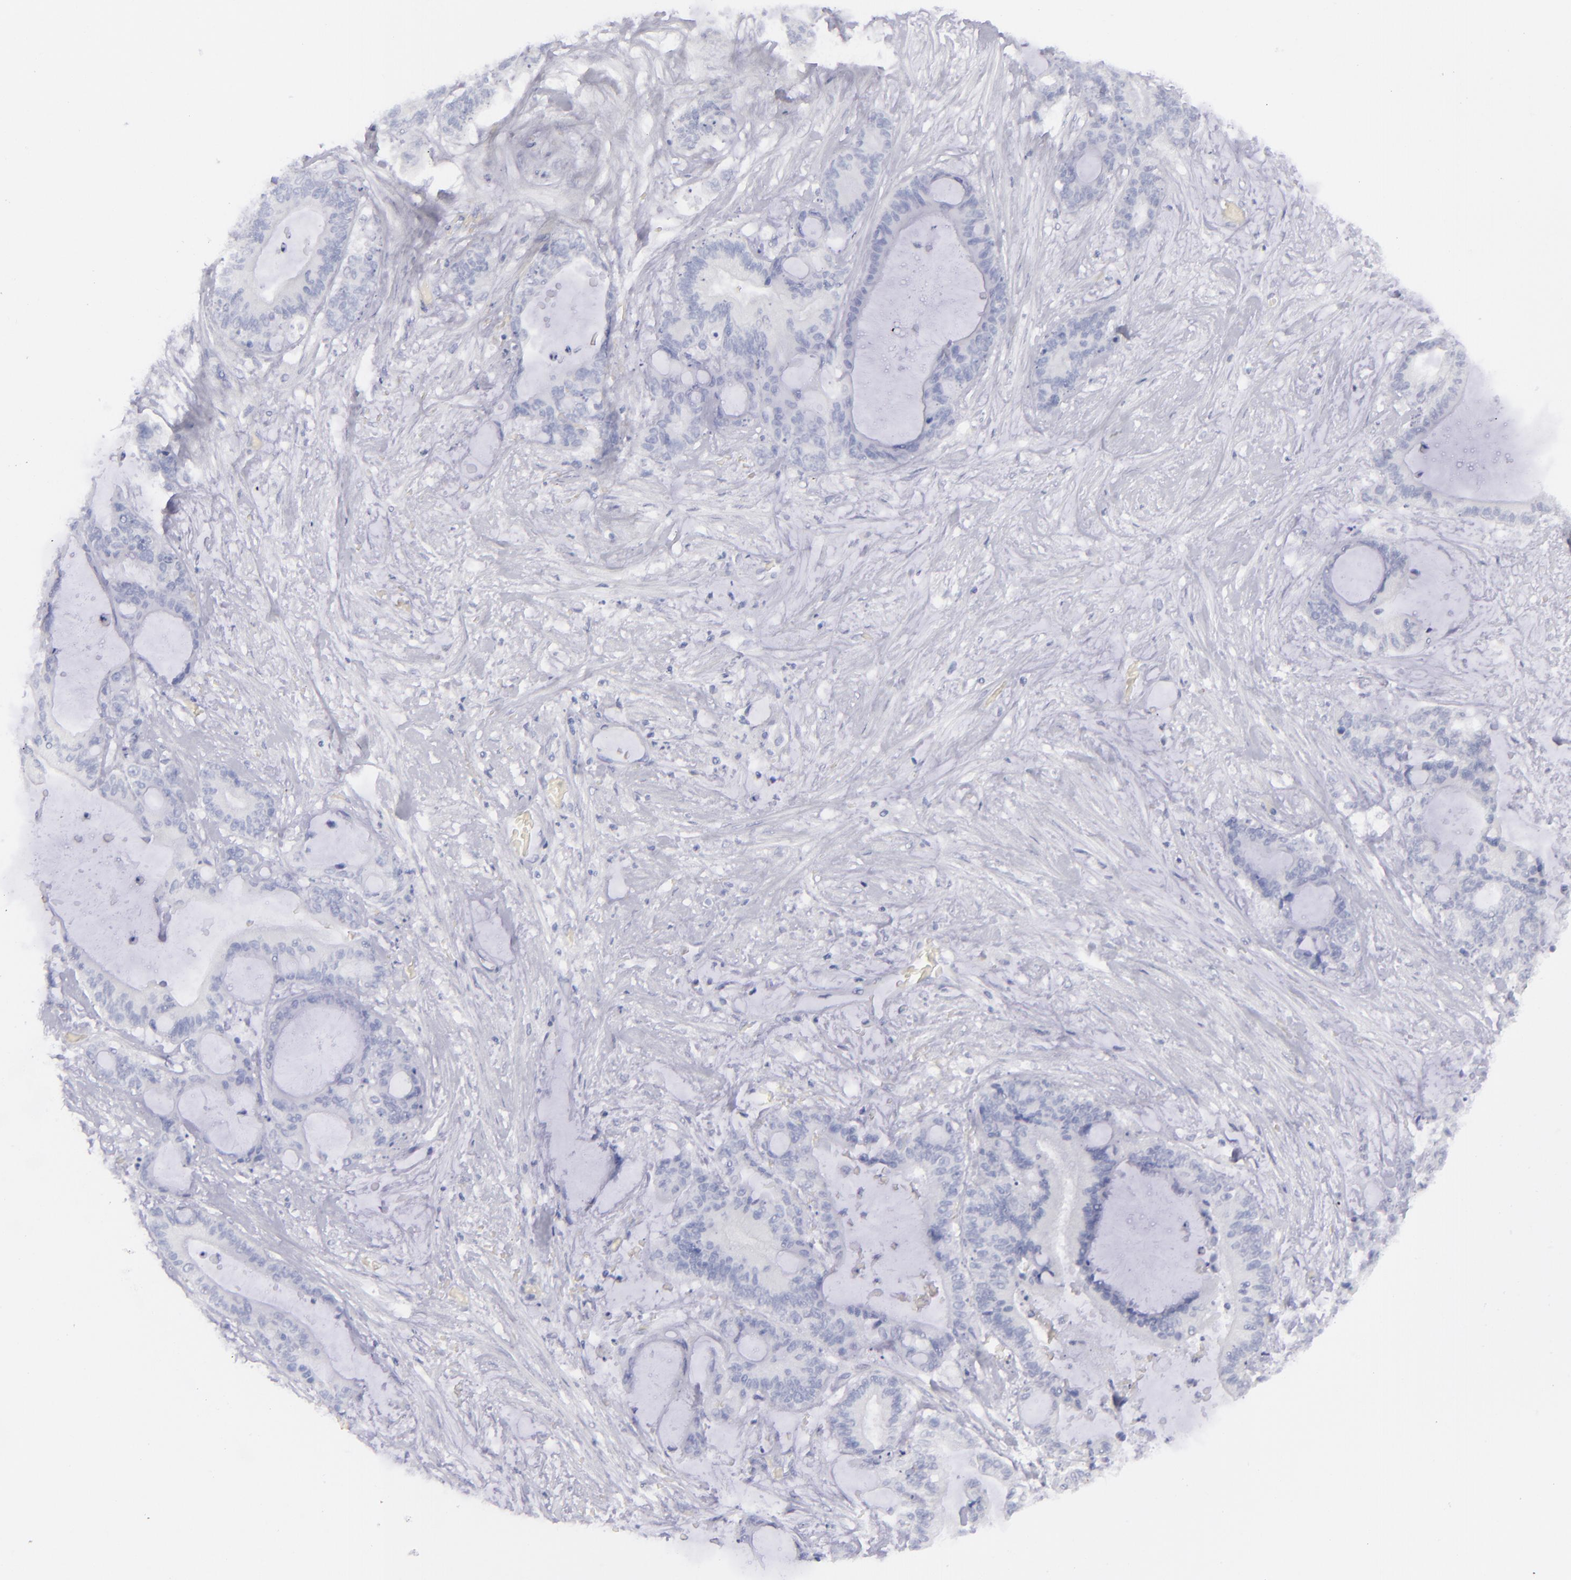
{"staining": {"intensity": "negative", "quantity": "none", "location": "none"}, "tissue": "liver cancer", "cell_type": "Tumor cells", "image_type": "cancer", "snomed": [{"axis": "morphology", "description": "Cholangiocarcinoma"}, {"axis": "topography", "description": "Liver"}], "caption": "DAB immunohistochemical staining of liver cholangiocarcinoma demonstrates no significant staining in tumor cells.", "gene": "CD22", "patient": {"sex": "female", "age": 73}}